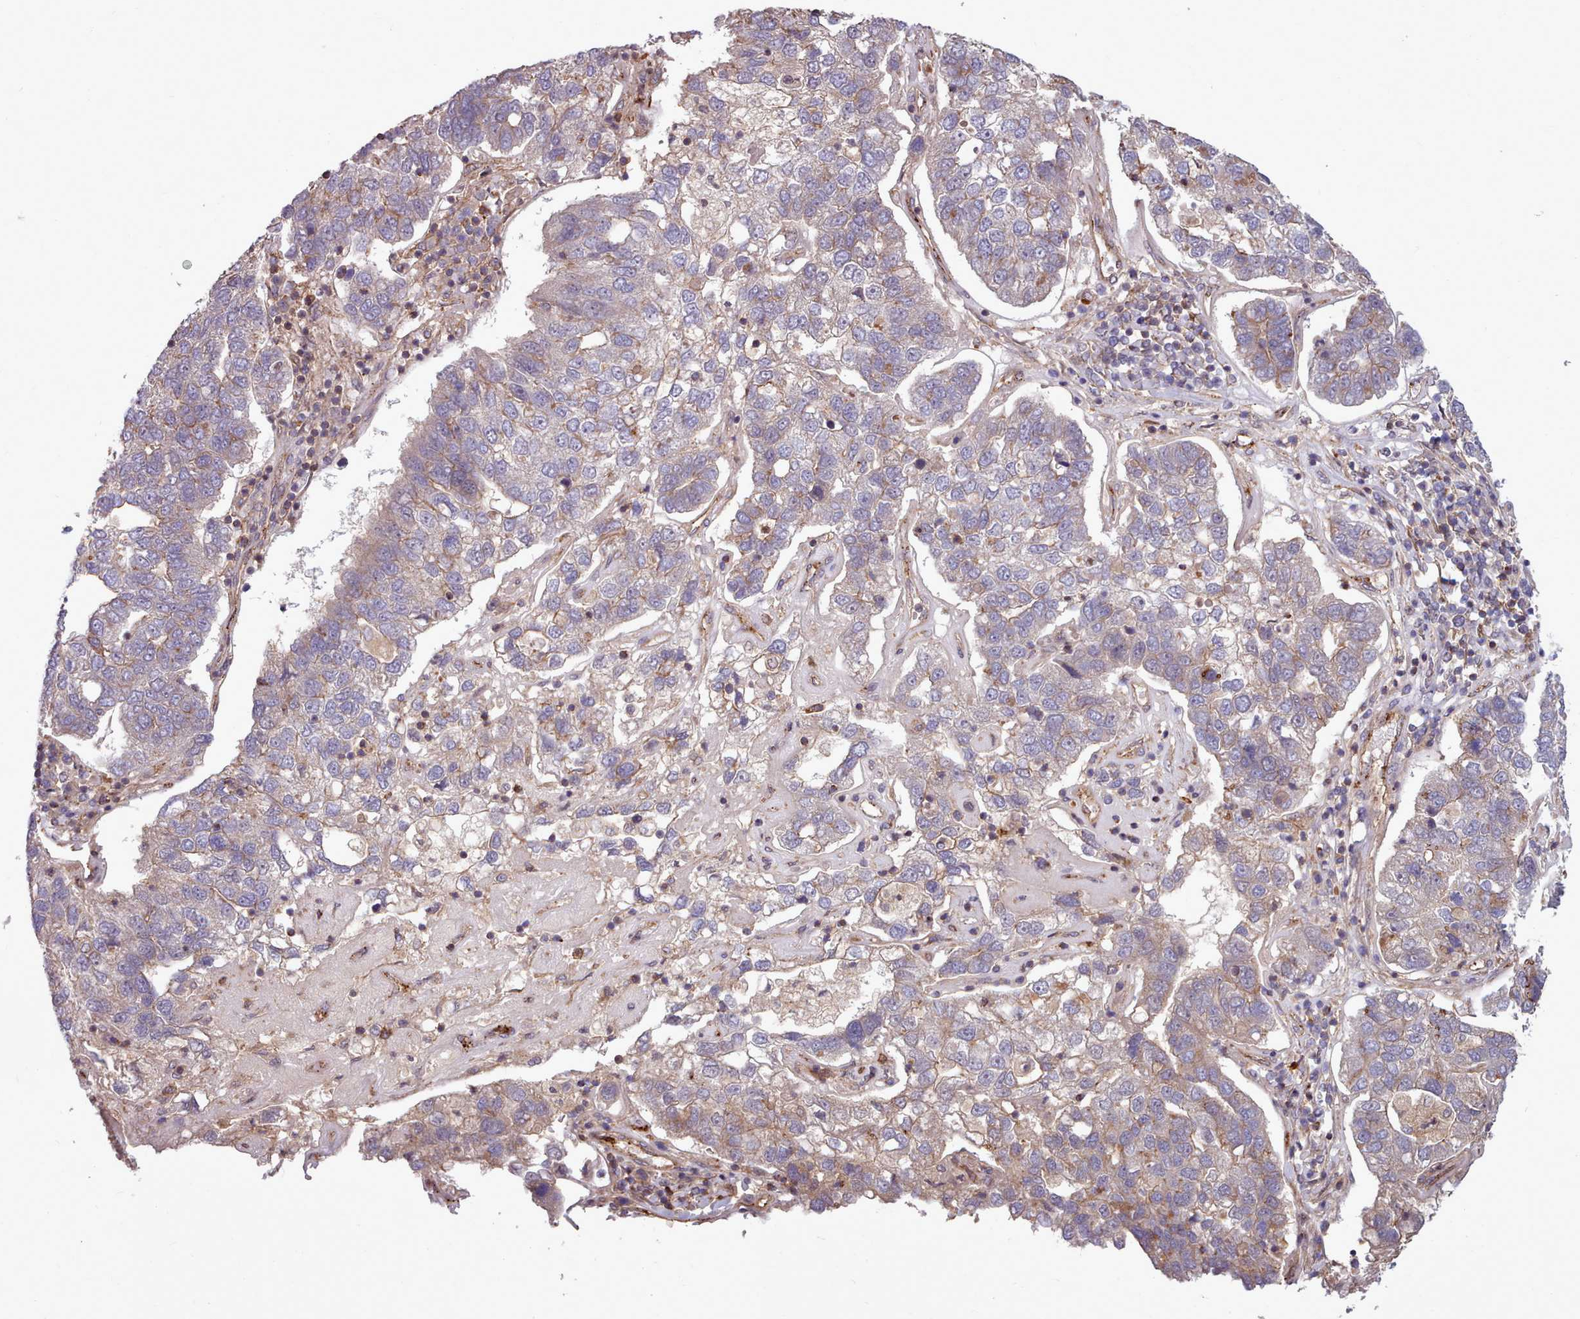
{"staining": {"intensity": "weak", "quantity": "<25%", "location": "cytoplasmic/membranous"}, "tissue": "pancreatic cancer", "cell_type": "Tumor cells", "image_type": "cancer", "snomed": [{"axis": "morphology", "description": "Adenocarcinoma, NOS"}, {"axis": "topography", "description": "Pancreas"}], "caption": "Tumor cells are negative for protein expression in human pancreatic cancer.", "gene": "STUB1", "patient": {"sex": "female", "age": 61}}